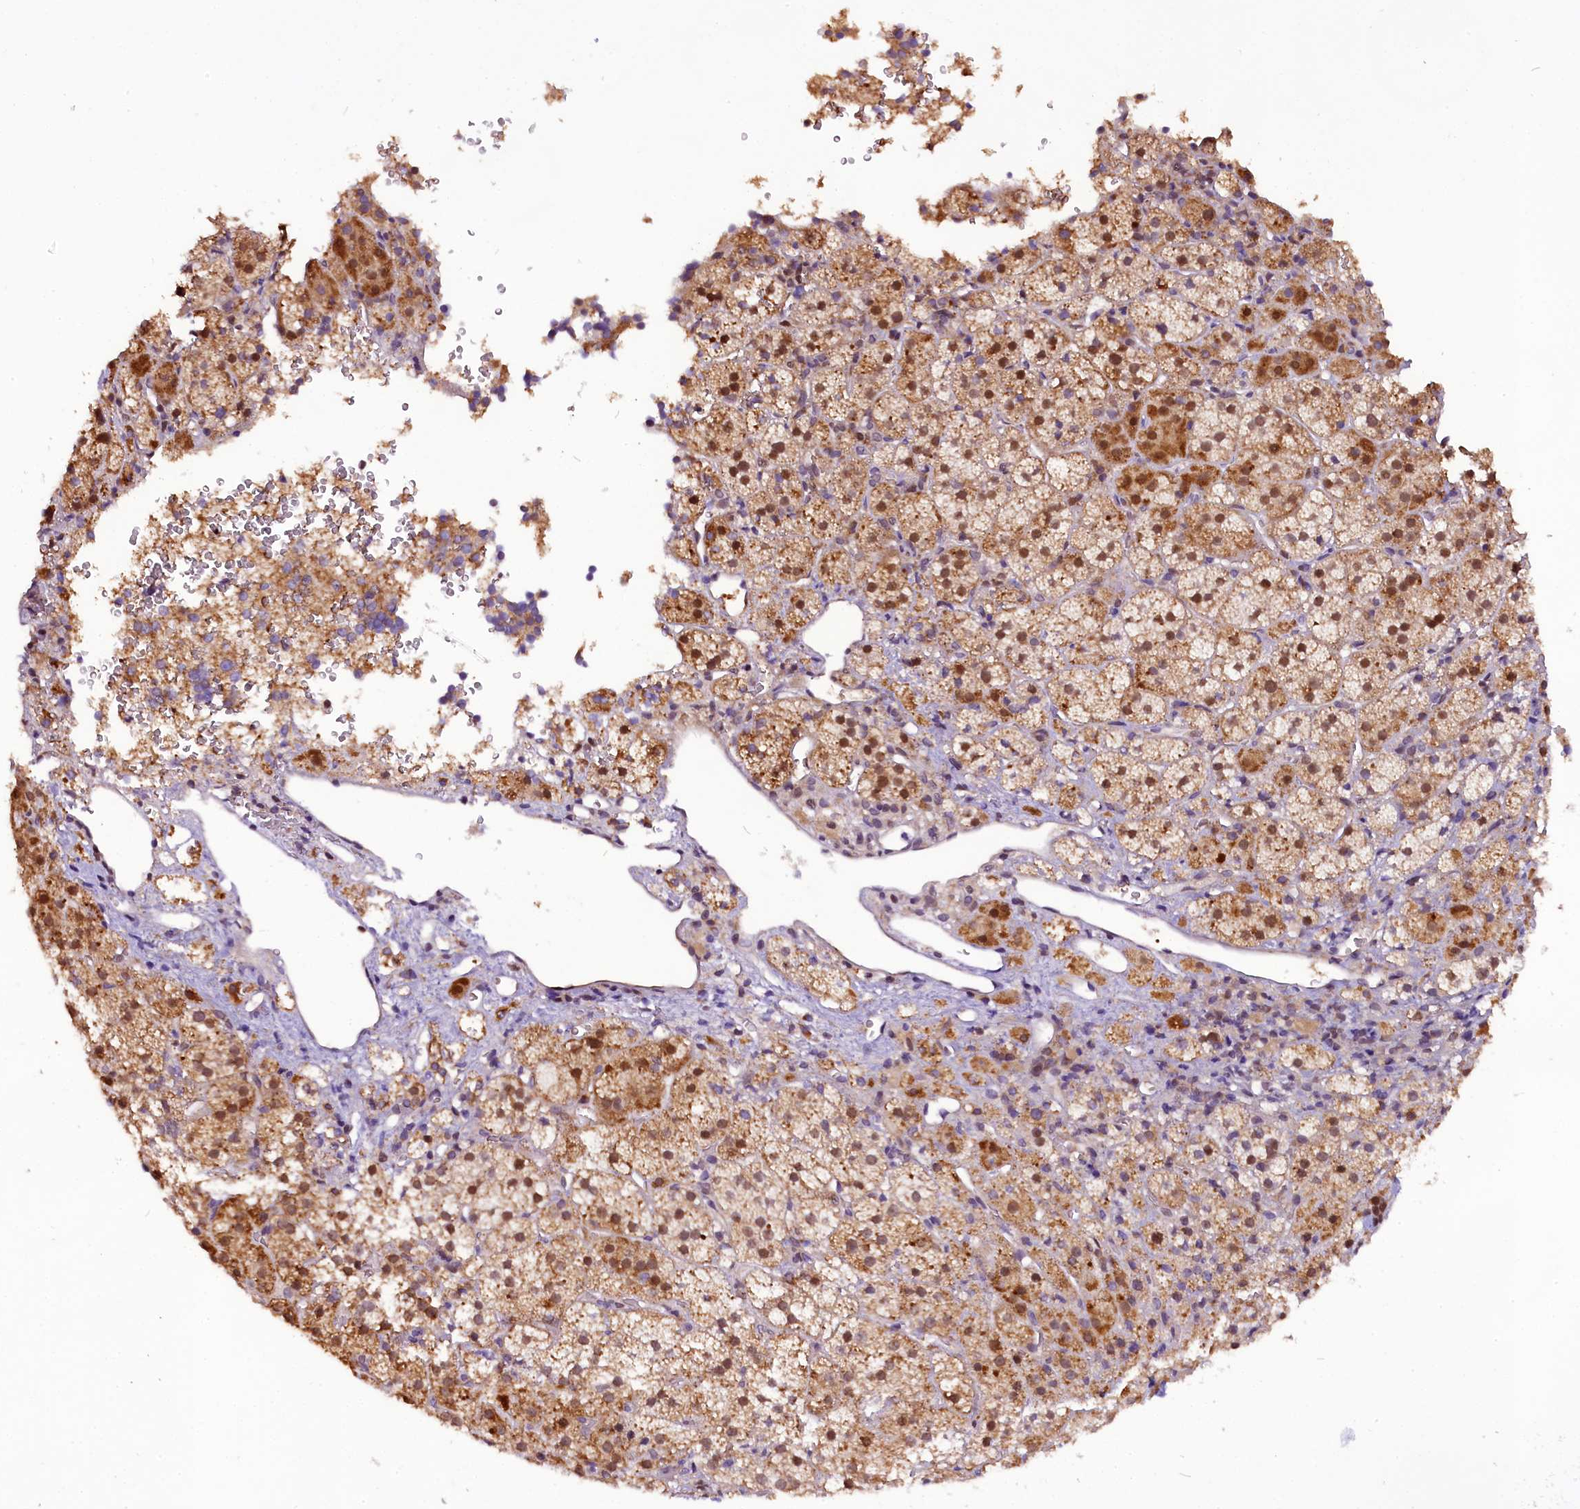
{"staining": {"intensity": "moderate", "quantity": "25%-75%", "location": "cytoplasmic/membranous,nuclear"}, "tissue": "adrenal gland", "cell_type": "Glandular cells", "image_type": "normal", "snomed": [{"axis": "morphology", "description": "Normal tissue, NOS"}, {"axis": "topography", "description": "Adrenal gland"}], "caption": "About 25%-75% of glandular cells in unremarkable human adrenal gland show moderate cytoplasmic/membranous,nuclear protein positivity as visualized by brown immunohistochemical staining.", "gene": "RPUSD2", "patient": {"sex": "female", "age": 44}}